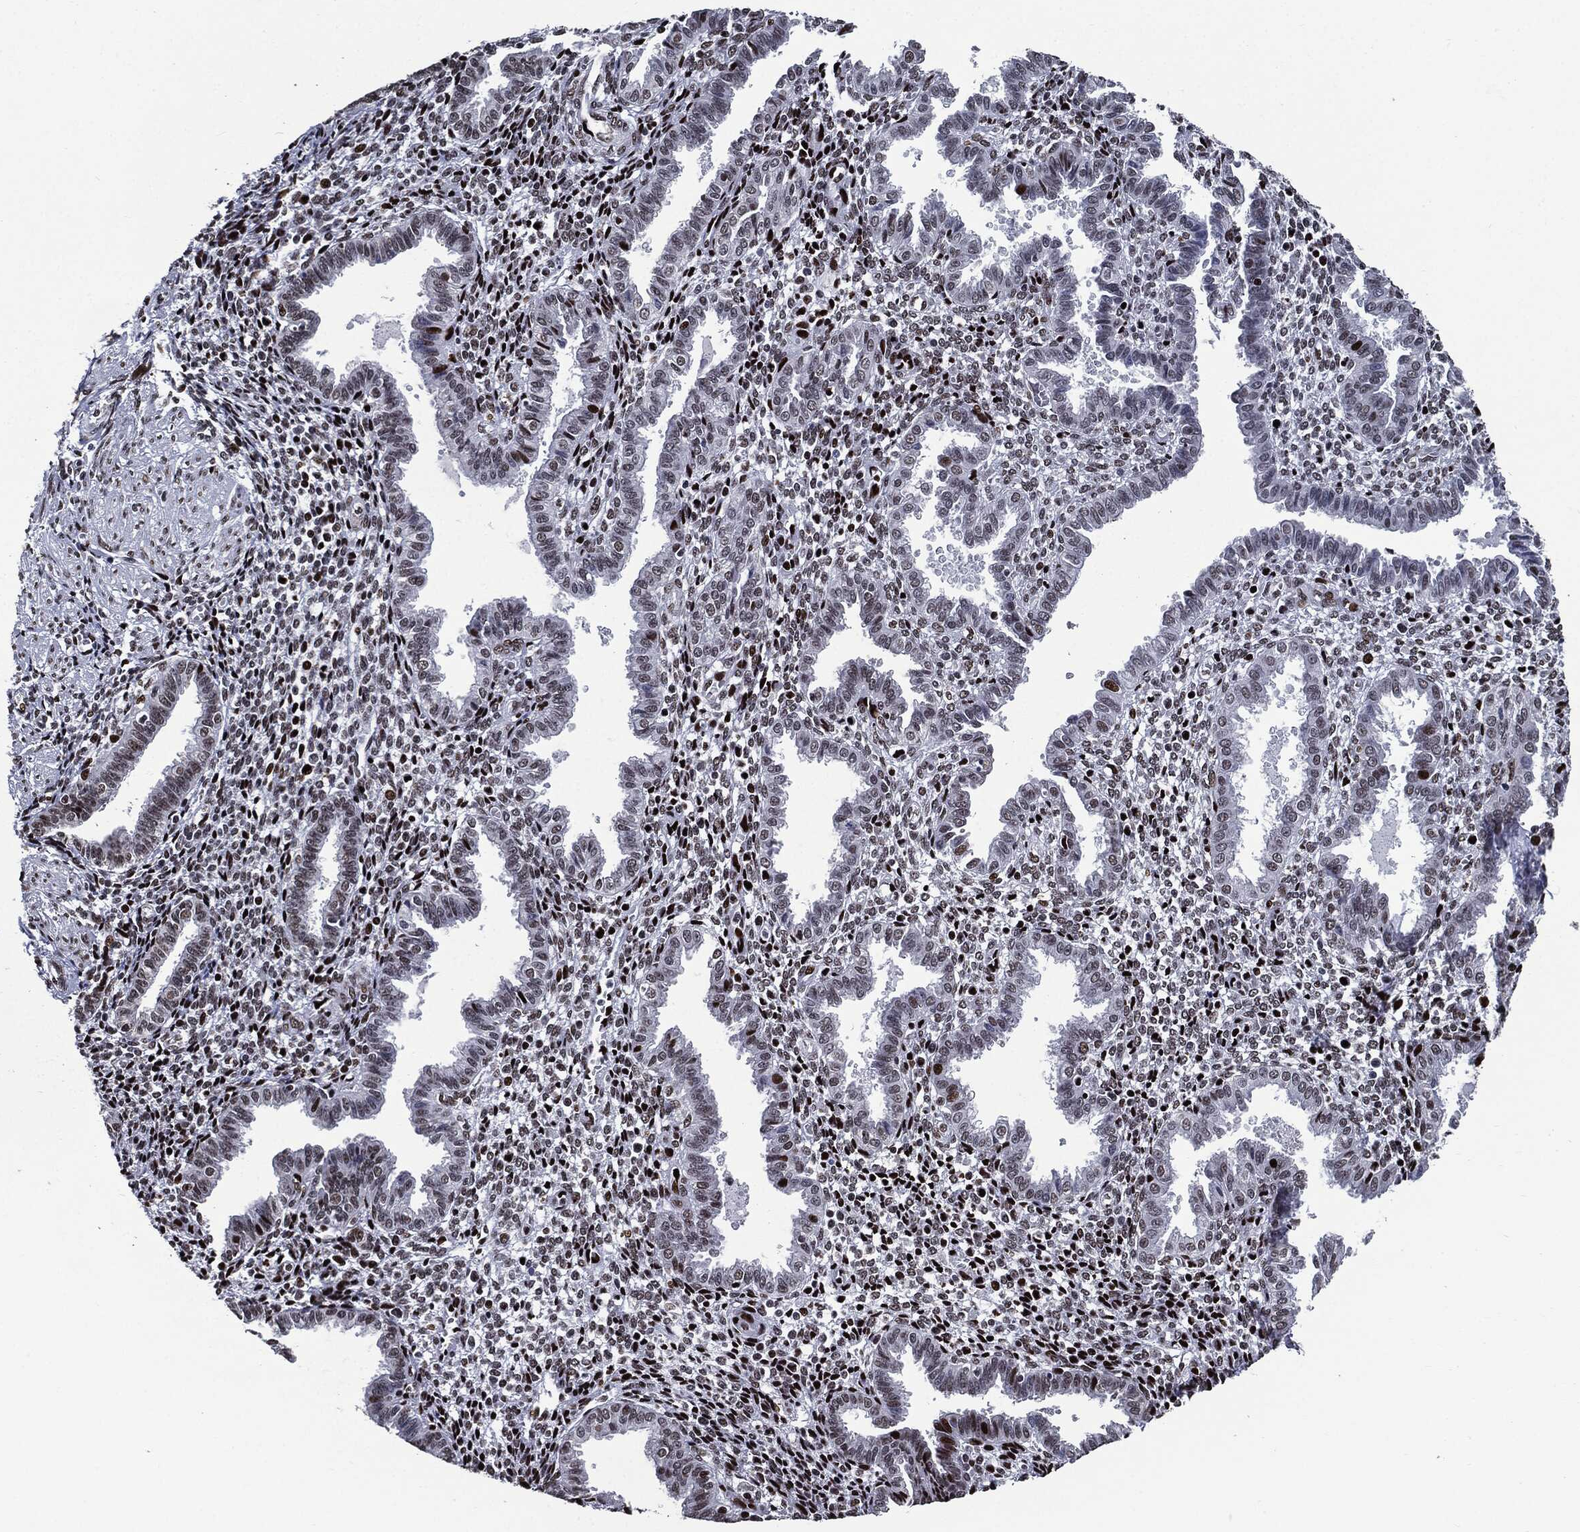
{"staining": {"intensity": "strong", "quantity": ">75%", "location": "nuclear"}, "tissue": "endometrium", "cell_type": "Cells in endometrial stroma", "image_type": "normal", "snomed": [{"axis": "morphology", "description": "Normal tissue, NOS"}, {"axis": "topography", "description": "Endometrium"}], "caption": "DAB immunohistochemical staining of normal endometrium demonstrates strong nuclear protein staining in approximately >75% of cells in endometrial stroma.", "gene": "ZFP91", "patient": {"sex": "female", "age": 37}}